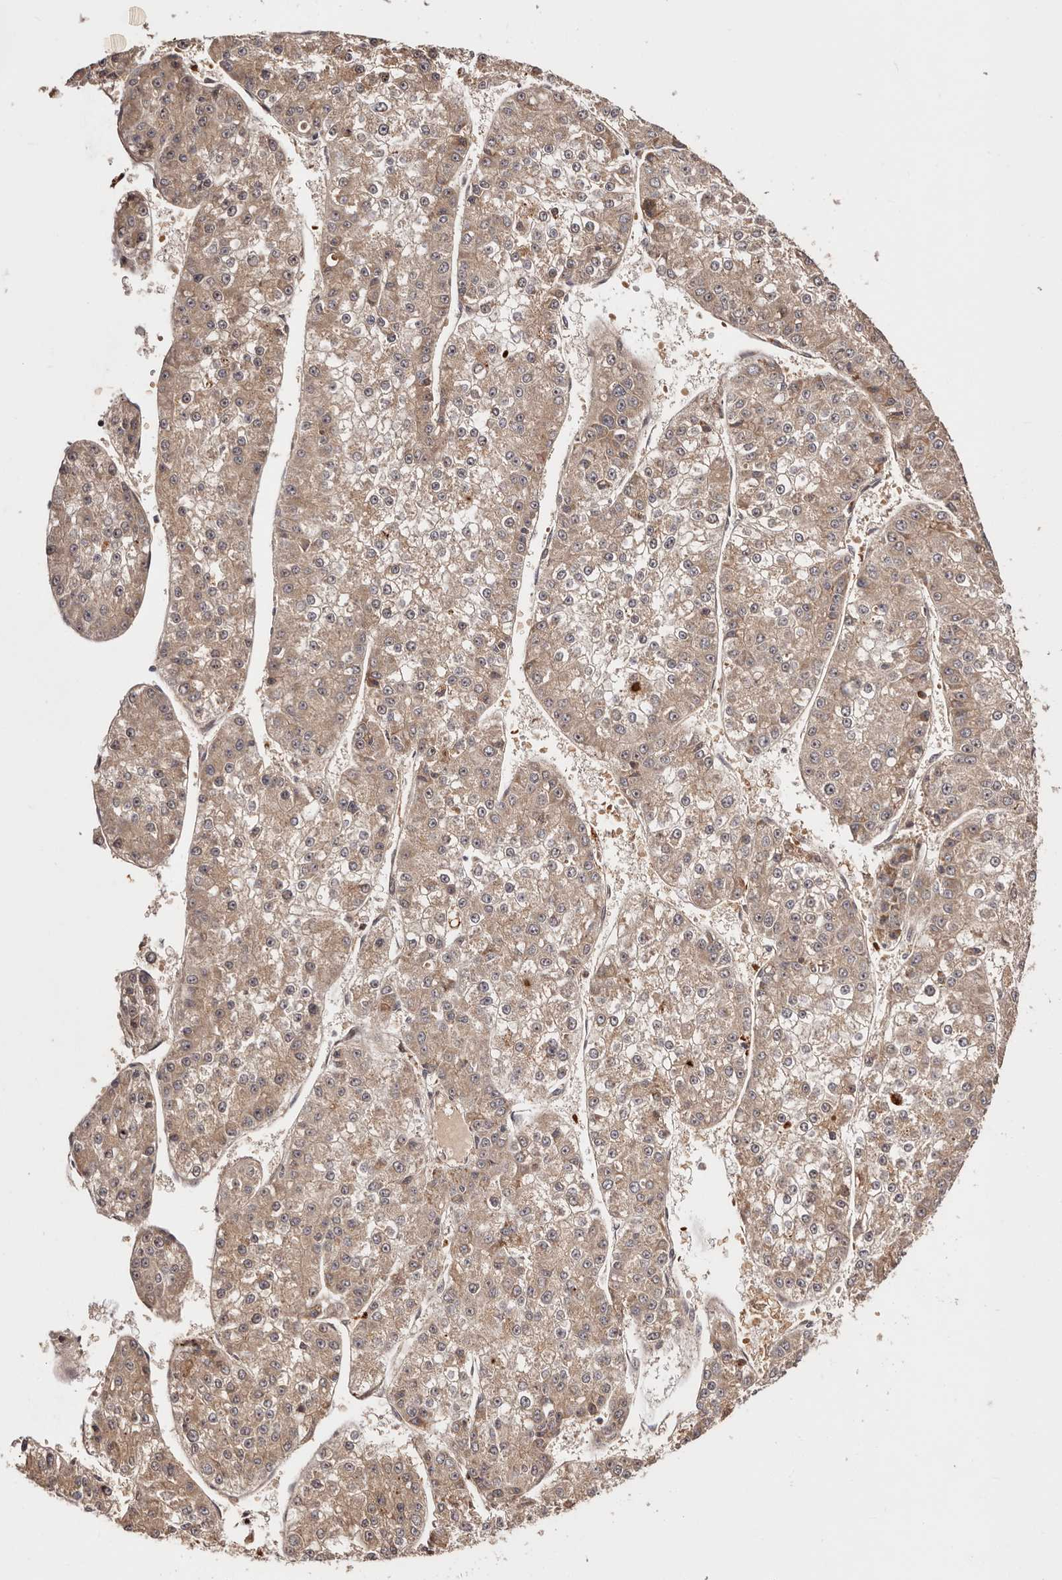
{"staining": {"intensity": "weak", "quantity": ">75%", "location": "cytoplasmic/membranous"}, "tissue": "liver cancer", "cell_type": "Tumor cells", "image_type": "cancer", "snomed": [{"axis": "morphology", "description": "Carcinoma, Hepatocellular, NOS"}, {"axis": "topography", "description": "Liver"}], "caption": "Tumor cells exhibit low levels of weak cytoplasmic/membranous positivity in approximately >75% of cells in hepatocellular carcinoma (liver). (DAB = brown stain, brightfield microscopy at high magnification).", "gene": "PTPN22", "patient": {"sex": "female", "age": 73}}